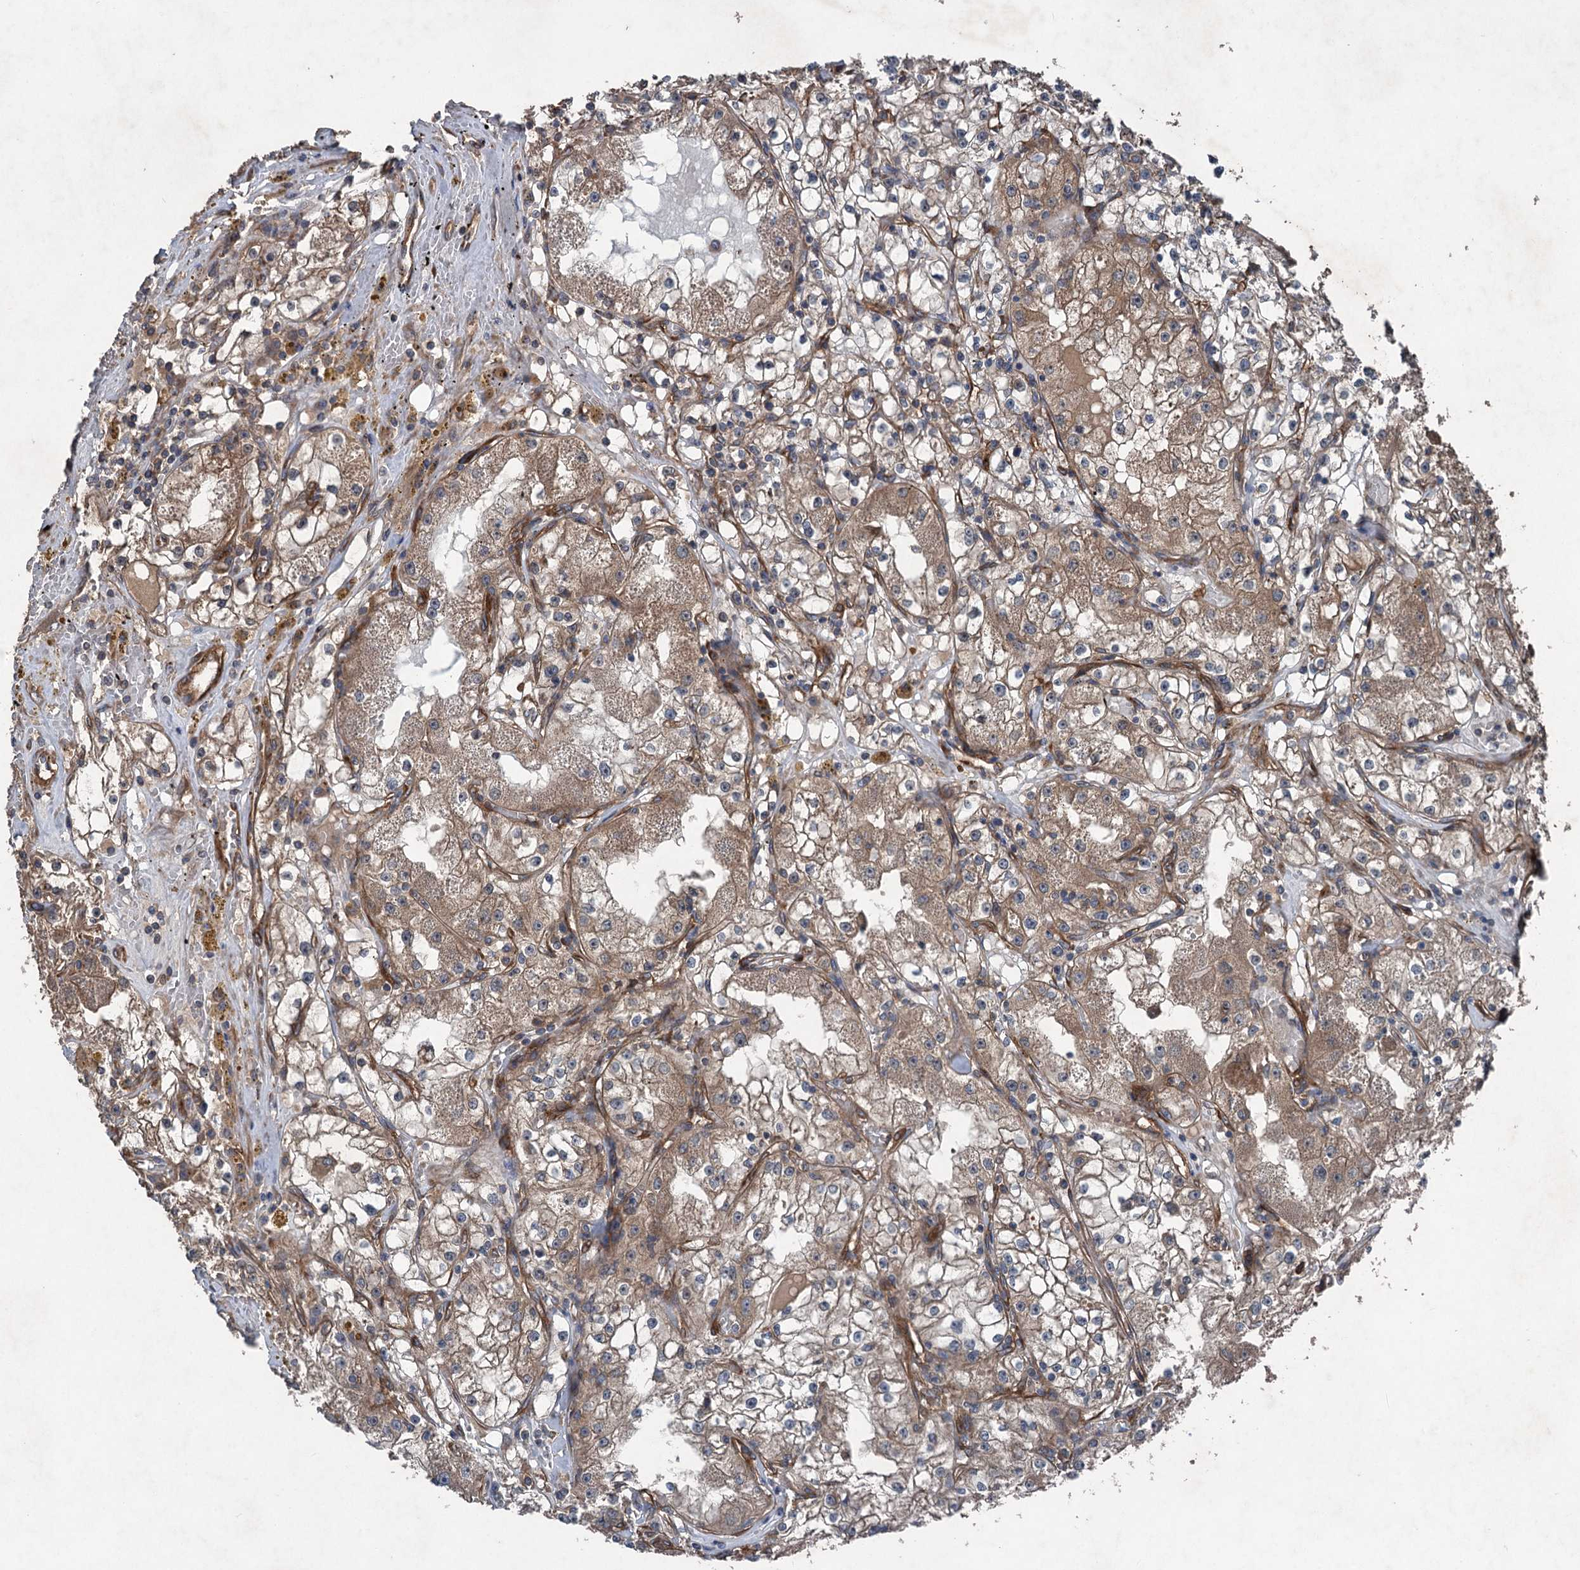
{"staining": {"intensity": "moderate", "quantity": ">75%", "location": "cytoplasmic/membranous"}, "tissue": "renal cancer", "cell_type": "Tumor cells", "image_type": "cancer", "snomed": [{"axis": "morphology", "description": "Adenocarcinoma, NOS"}, {"axis": "topography", "description": "Kidney"}], "caption": "Moderate cytoplasmic/membranous staining for a protein is present in approximately >75% of tumor cells of adenocarcinoma (renal) using immunohistochemistry.", "gene": "RNF214", "patient": {"sex": "male", "age": 56}}